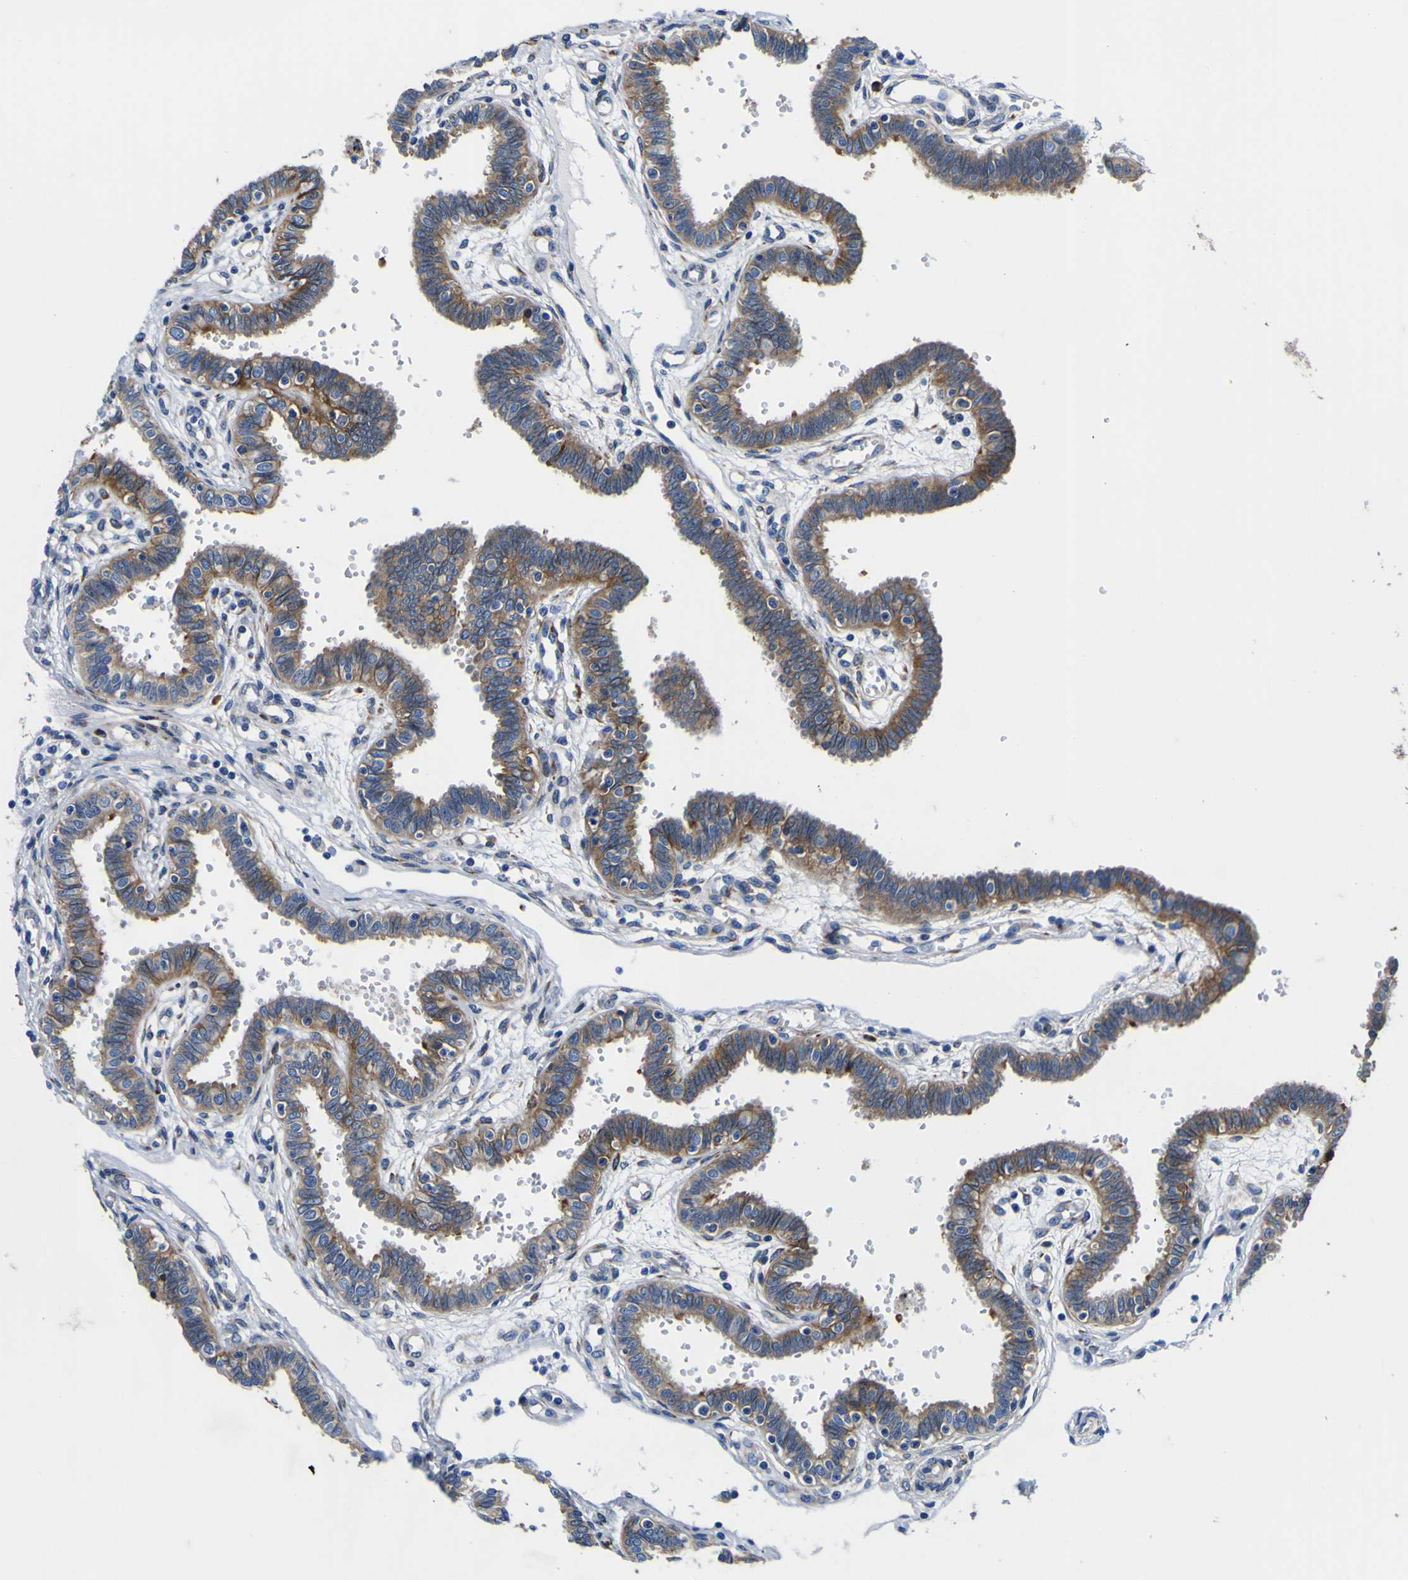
{"staining": {"intensity": "strong", "quantity": "25%-75%", "location": "cytoplasmic/membranous"}, "tissue": "fallopian tube", "cell_type": "Glandular cells", "image_type": "normal", "snomed": [{"axis": "morphology", "description": "Normal tissue, NOS"}, {"axis": "topography", "description": "Fallopian tube"}], "caption": "DAB immunohistochemical staining of benign human fallopian tube shows strong cytoplasmic/membranous protein positivity in approximately 25%-75% of glandular cells.", "gene": "SCD", "patient": {"sex": "female", "age": 32}}